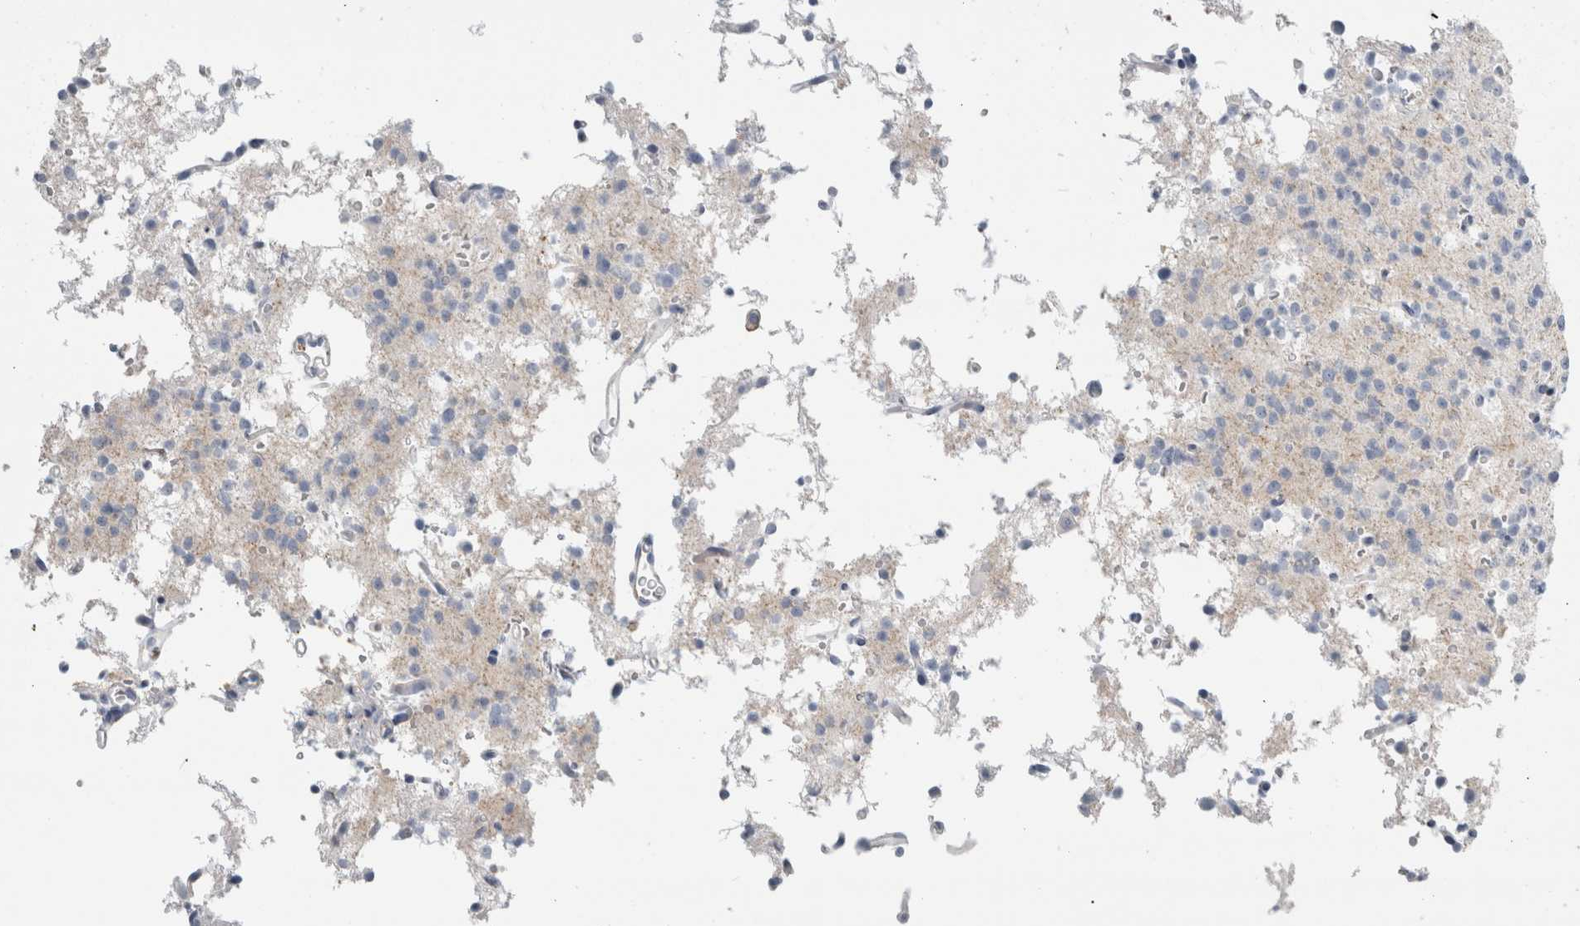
{"staining": {"intensity": "negative", "quantity": "none", "location": "none"}, "tissue": "glioma", "cell_type": "Tumor cells", "image_type": "cancer", "snomed": [{"axis": "morphology", "description": "Glioma, malignant, High grade"}, {"axis": "topography", "description": "Brain"}], "caption": "High magnification brightfield microscopy of glioma stained with DAB (3,3'-diaminobenzidine) (brown) and counterstained with hematoxylin (blue): tumor cells show no significant staining.", "gene": "RPH3AL", "patient": {"sex": "female", "age": 62}}